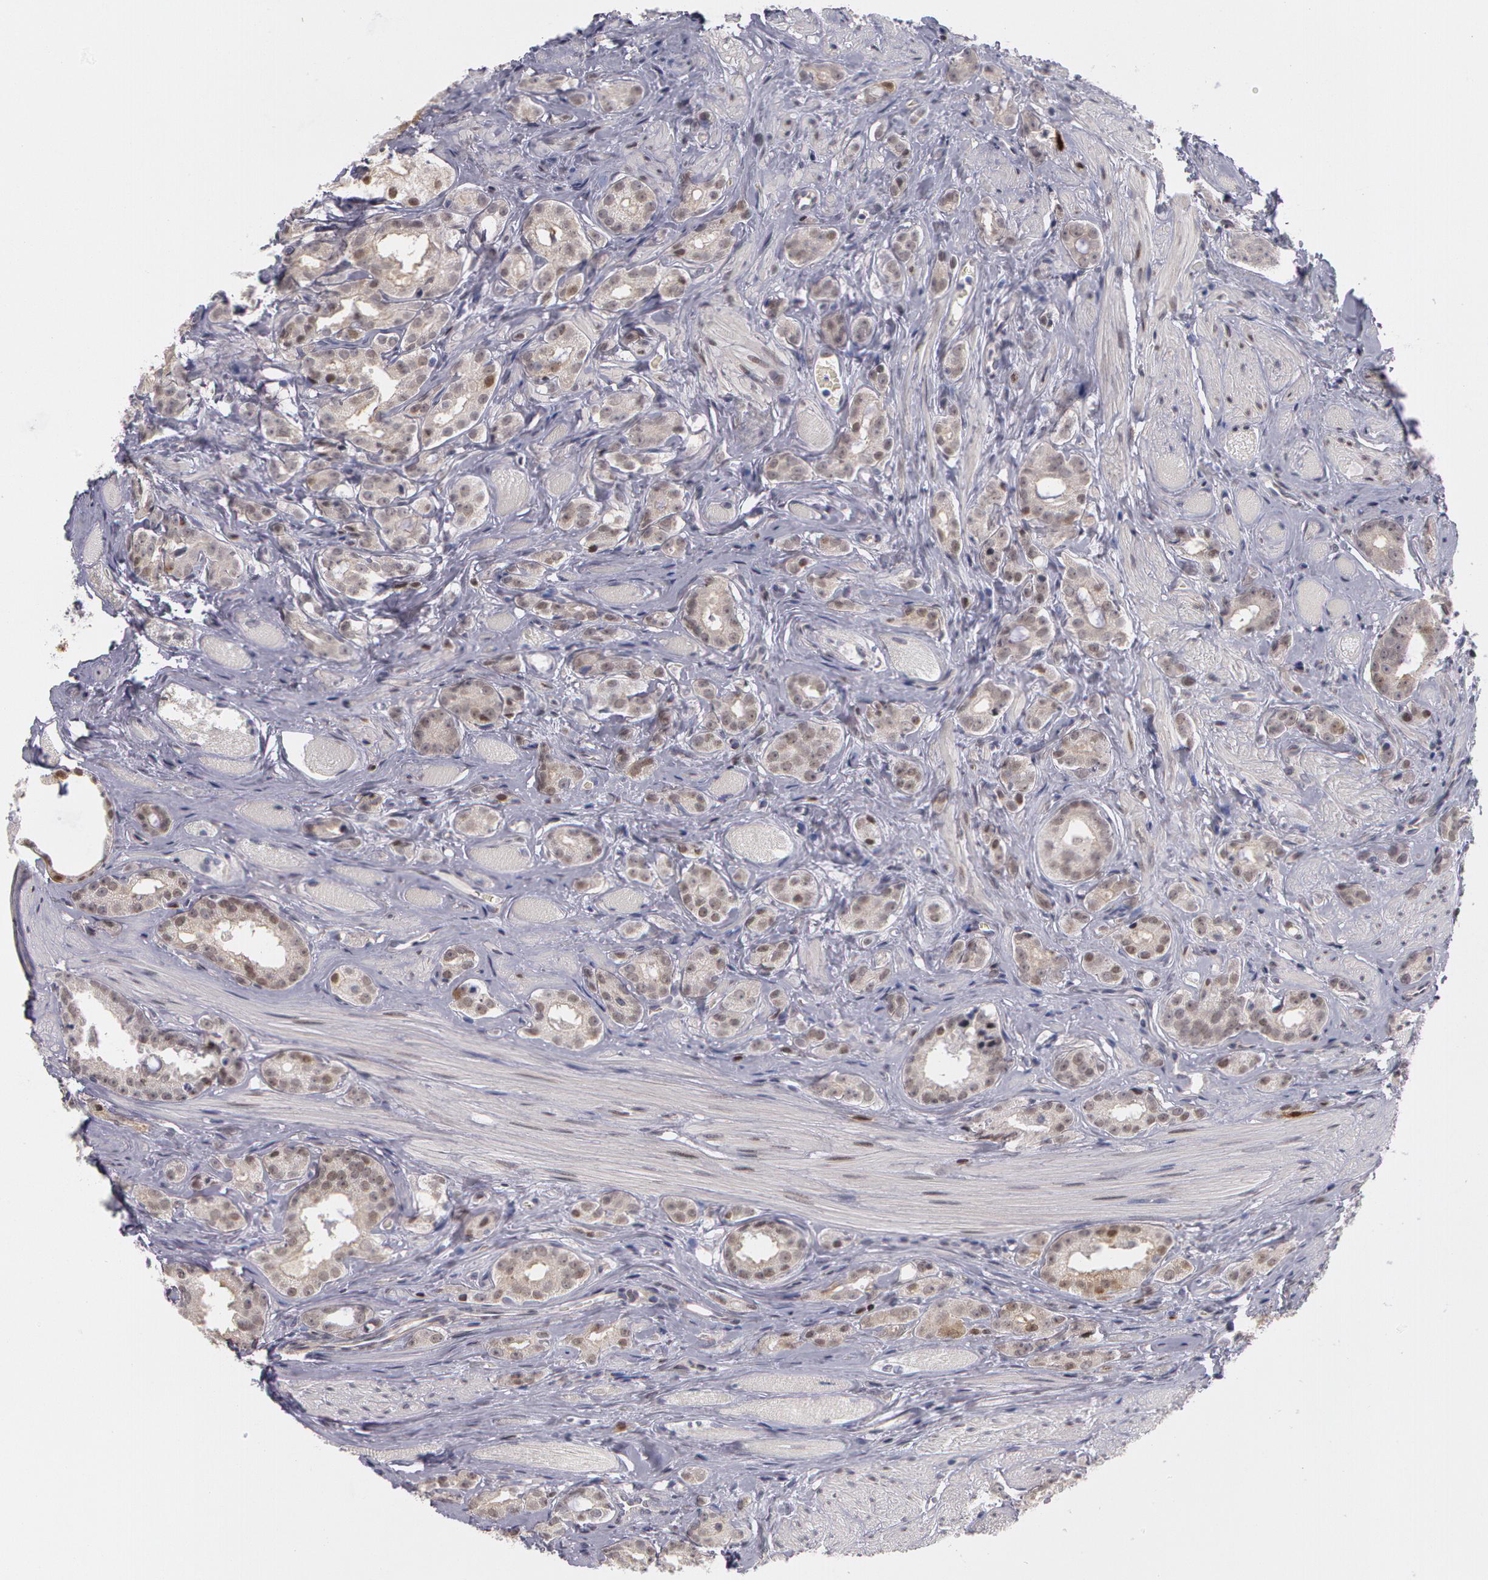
{"staining": {"intensity": "weak", "quantity": "<25%", "location": "nuclear"}, "tissue": "prostate cancer", "cell_type": "Tumor cells", "image_type": "cancer", "snomed": [{"axis": "morphology", "description": "Adenocarcinoma, Medium grade"}, {"axis": "topography", "description": "Prostate"}], "caption": "DAB immunohistochemical staining of human prostate medium-grade adenocarcinoma displays no significant expression in tumor cells.", "gene": "PRICKLE1", "patient": {"sex": "male", "age": 53}}